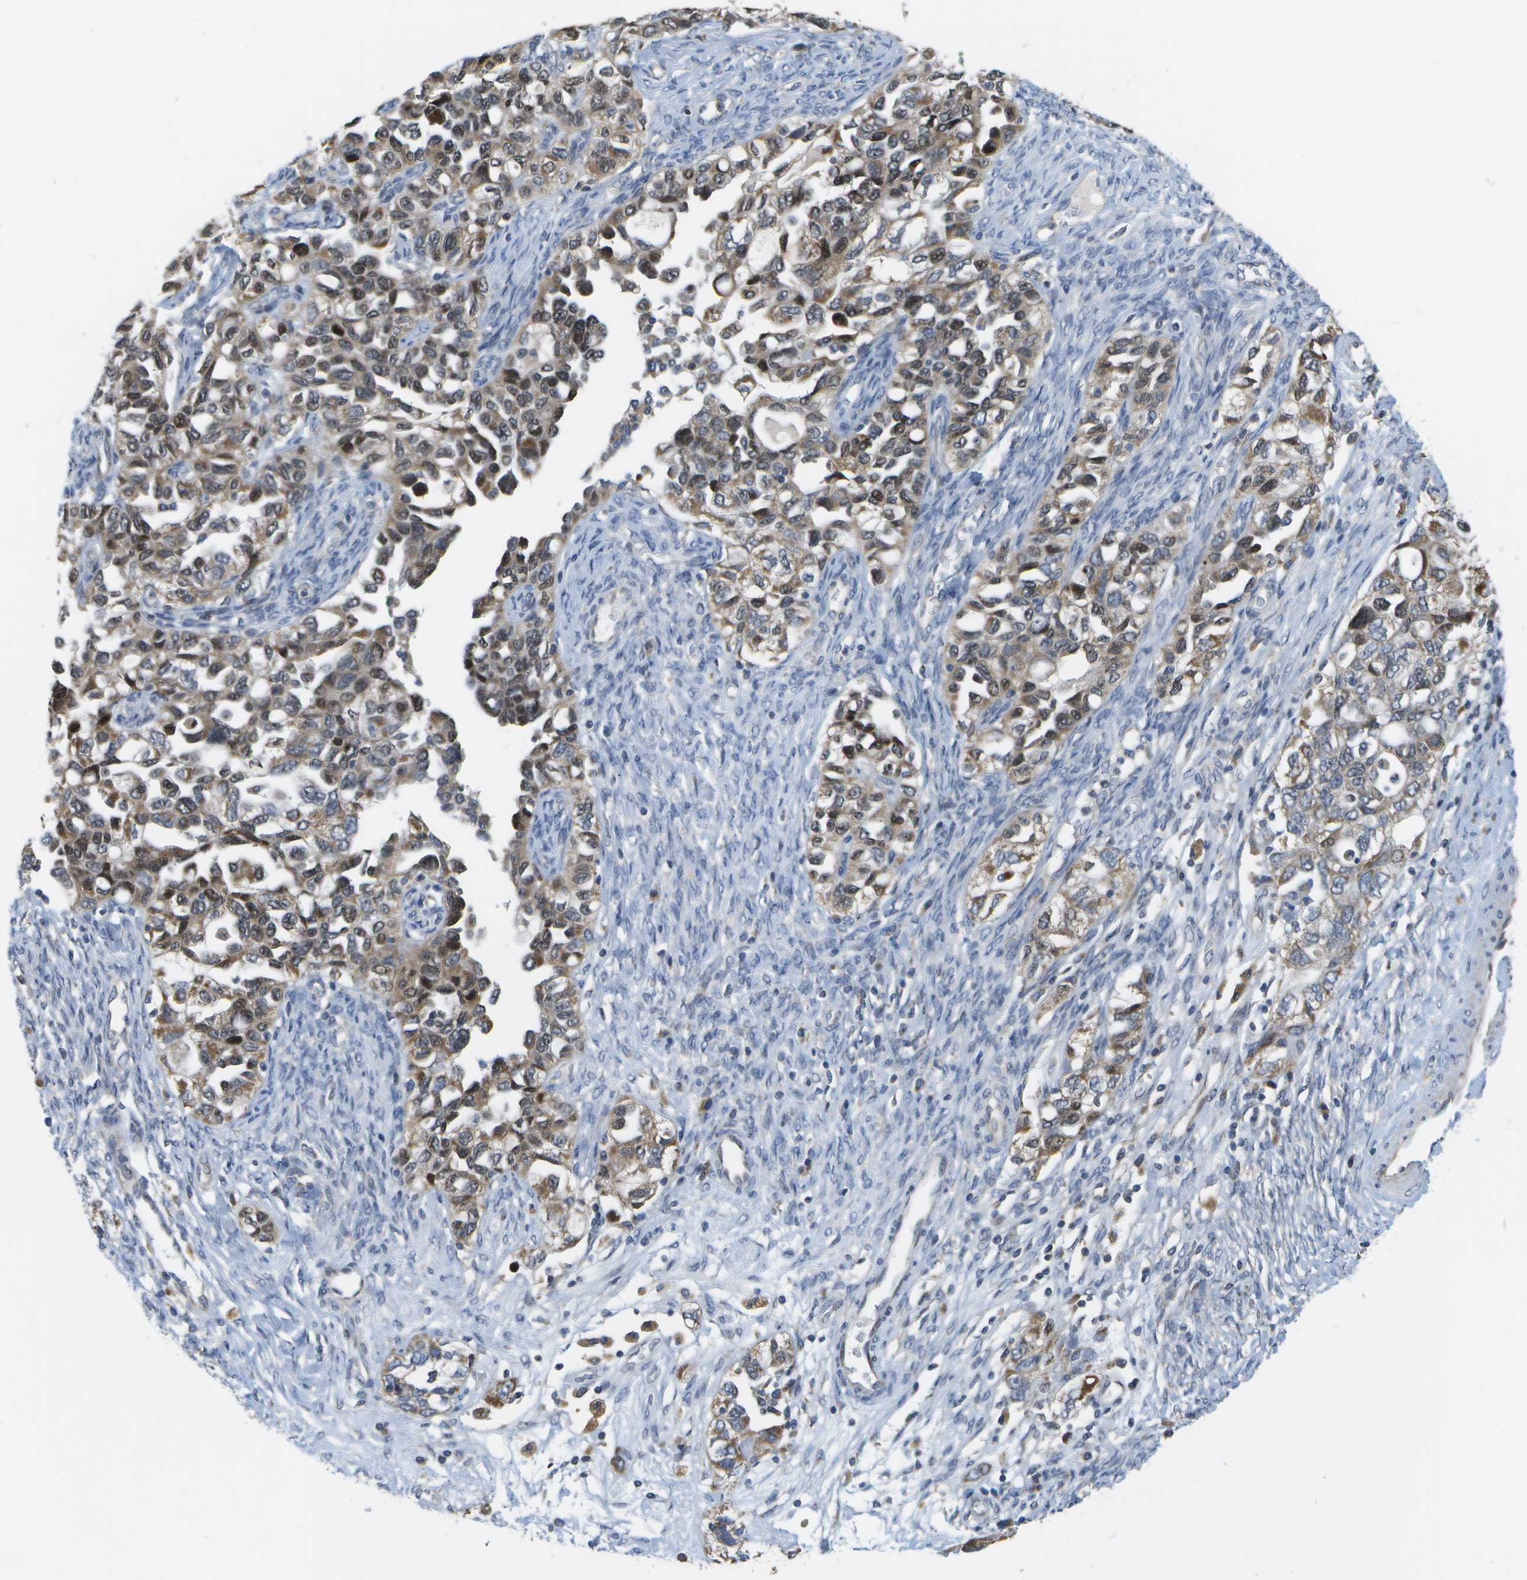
{"staining": {"intensity": "weak", "quantity": ">75%", "location": "cytoplasmic/membranous,nuclear"}, "tissue": "ovarian cancer", "cell_type": "Tumor cells", "image_type": "cancer", "snomed": [{"axis": "morphology", "description": "Carcinoma, NOS"}, {"axis": "morphology", "description": "Cystadenocarcinoma, serous, NOS"}, {"axis": "topography", "description": "Ovary"}], "caption": "A brown stain labels weak cytoplasmic/membranous and nuclear staining of a protein in ovarian carcinoma tumor cells. (Brightfield microscopy of DAB IHC at high magnification).", "gene": "HADHA", "patient": {"sex": "female", "age": 69}}